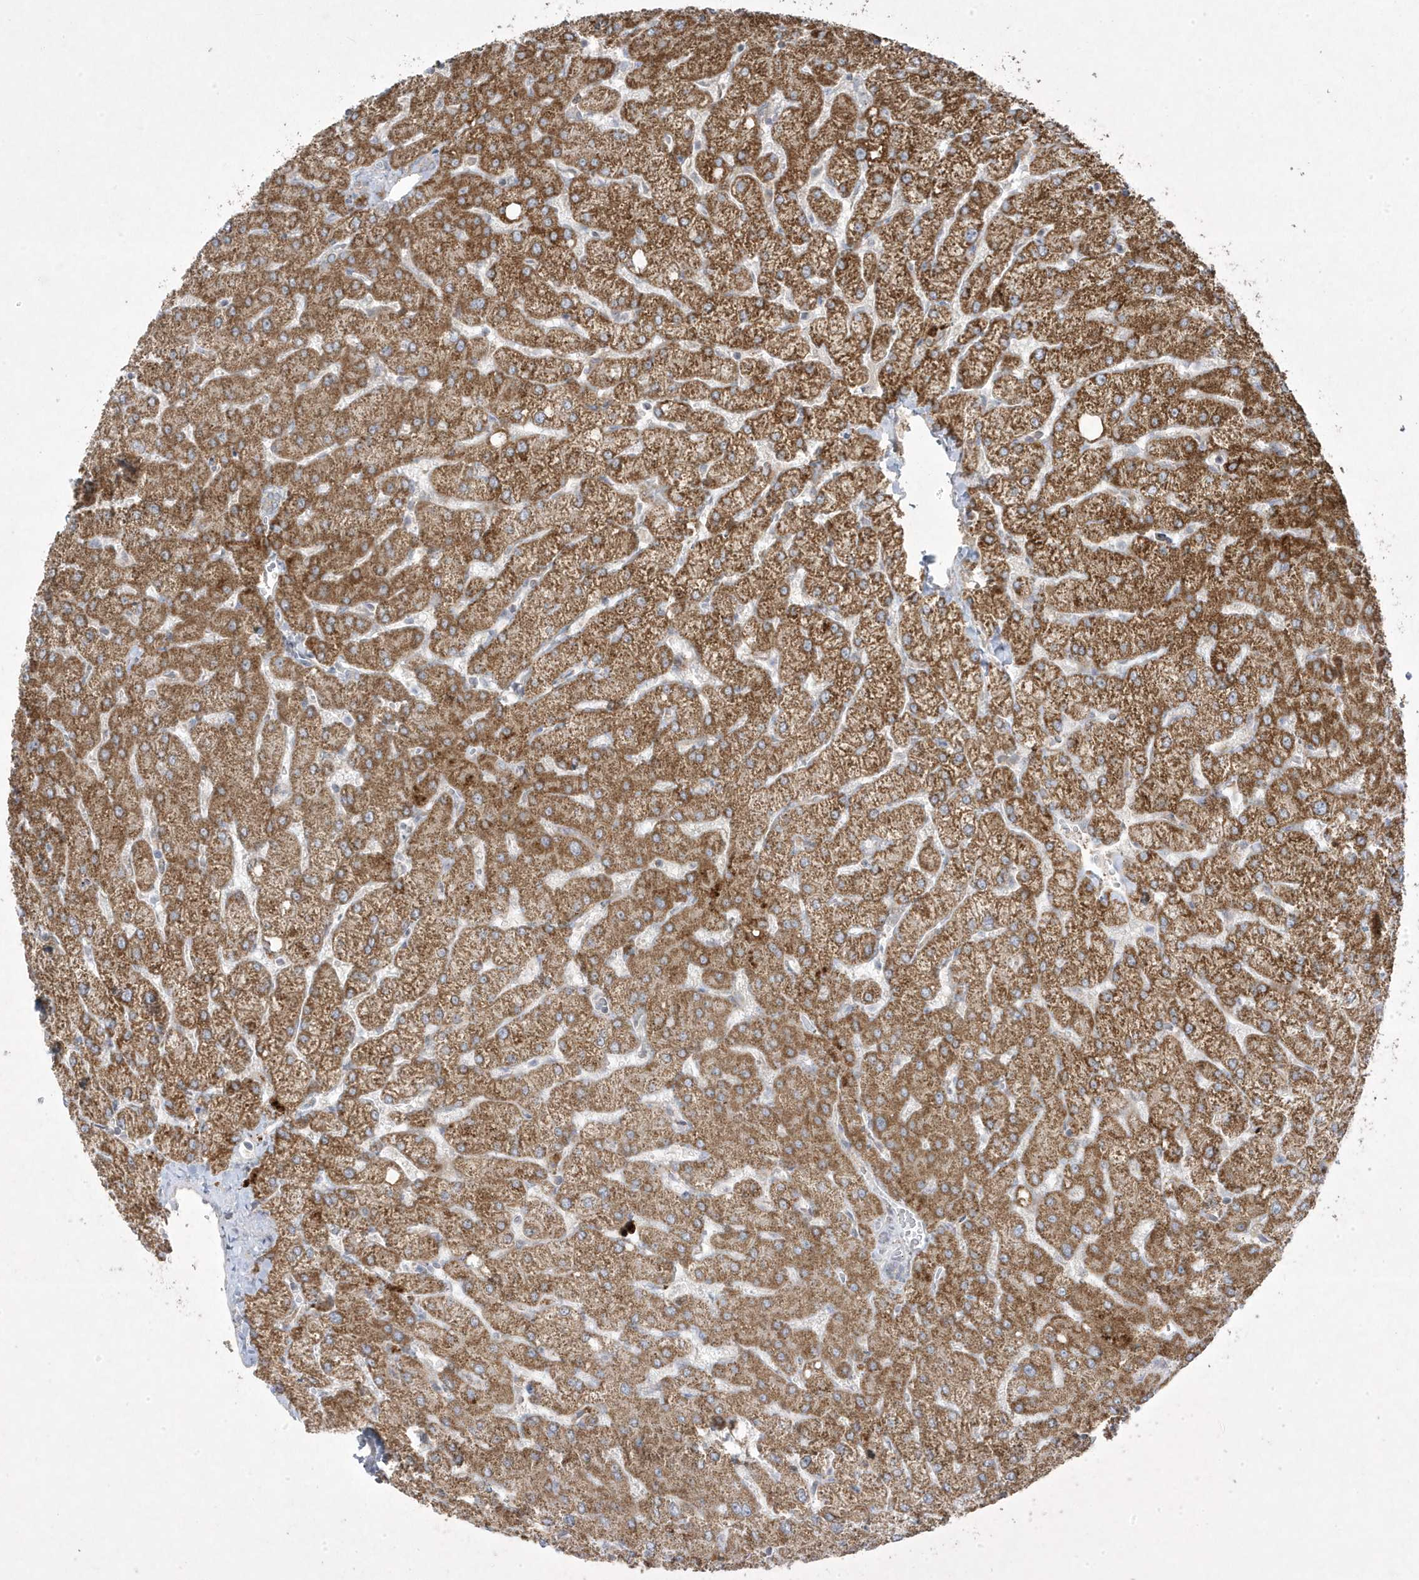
{"staining": {"intensity": "negative", "quantity": "none", "location": "none"}, "tissue": "liver", "cell_type": "Cholangiocytes", "image_type": "normal", "snomed": [{"axis": "morphology", "description": "Normal tissue, NOS"}, {"axis": "topography", "description": "Liver"}], "caption": "A photomicrograph of human liver is negative for staining in cholangiocytes. Brightfield microscopy of immunohistochemistry stained with DAB (3,3'-diaminobenzidine) (brown) and hematoxylin (blue), captured at high magnification.", "gene": "ADAMTSL3", "patient": {"sex": "female", "age": 54}}